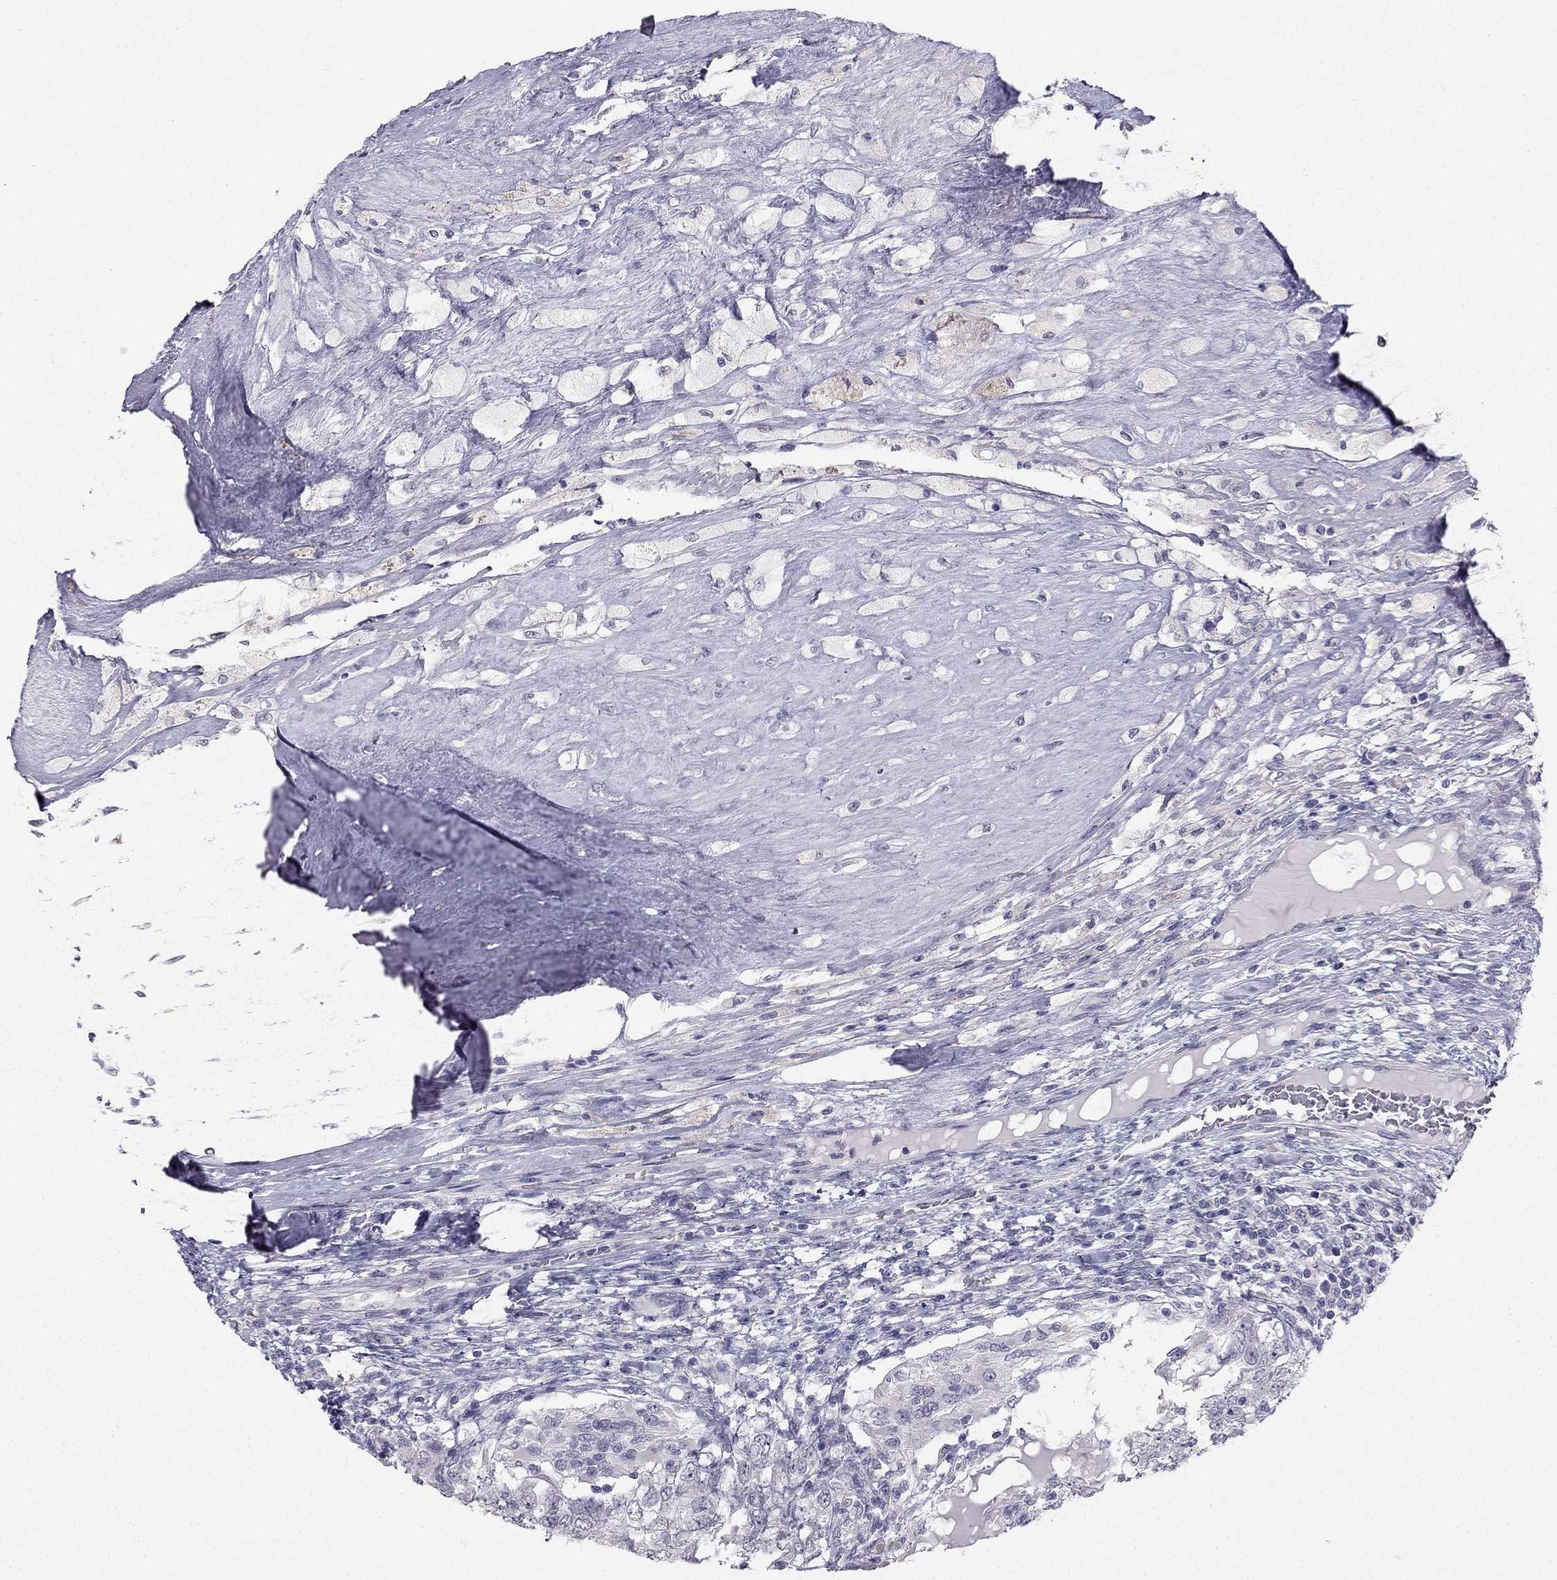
{"staining": {"intensity": "negative", "quantity": "none", "location": "none"}, "tissue": "testis cancer", "cell_type": "Tumor cells", "image_type": "cancer", "snomed": [{"axis": "morphology", "description": "Seminoma, NOS"}, {"axis": "morphology", "description": "Carcinoma, Embryonal, NOS"}, {"axis": "topography", "description": "Testis"}], "caption": "Testis cancer (embryonal carcinoma) was stained to show a protein in brown. There is no significant positivity in tumor cells.", "gene": "C16orf89", "patient": {"sex": "male", "age": 41}}